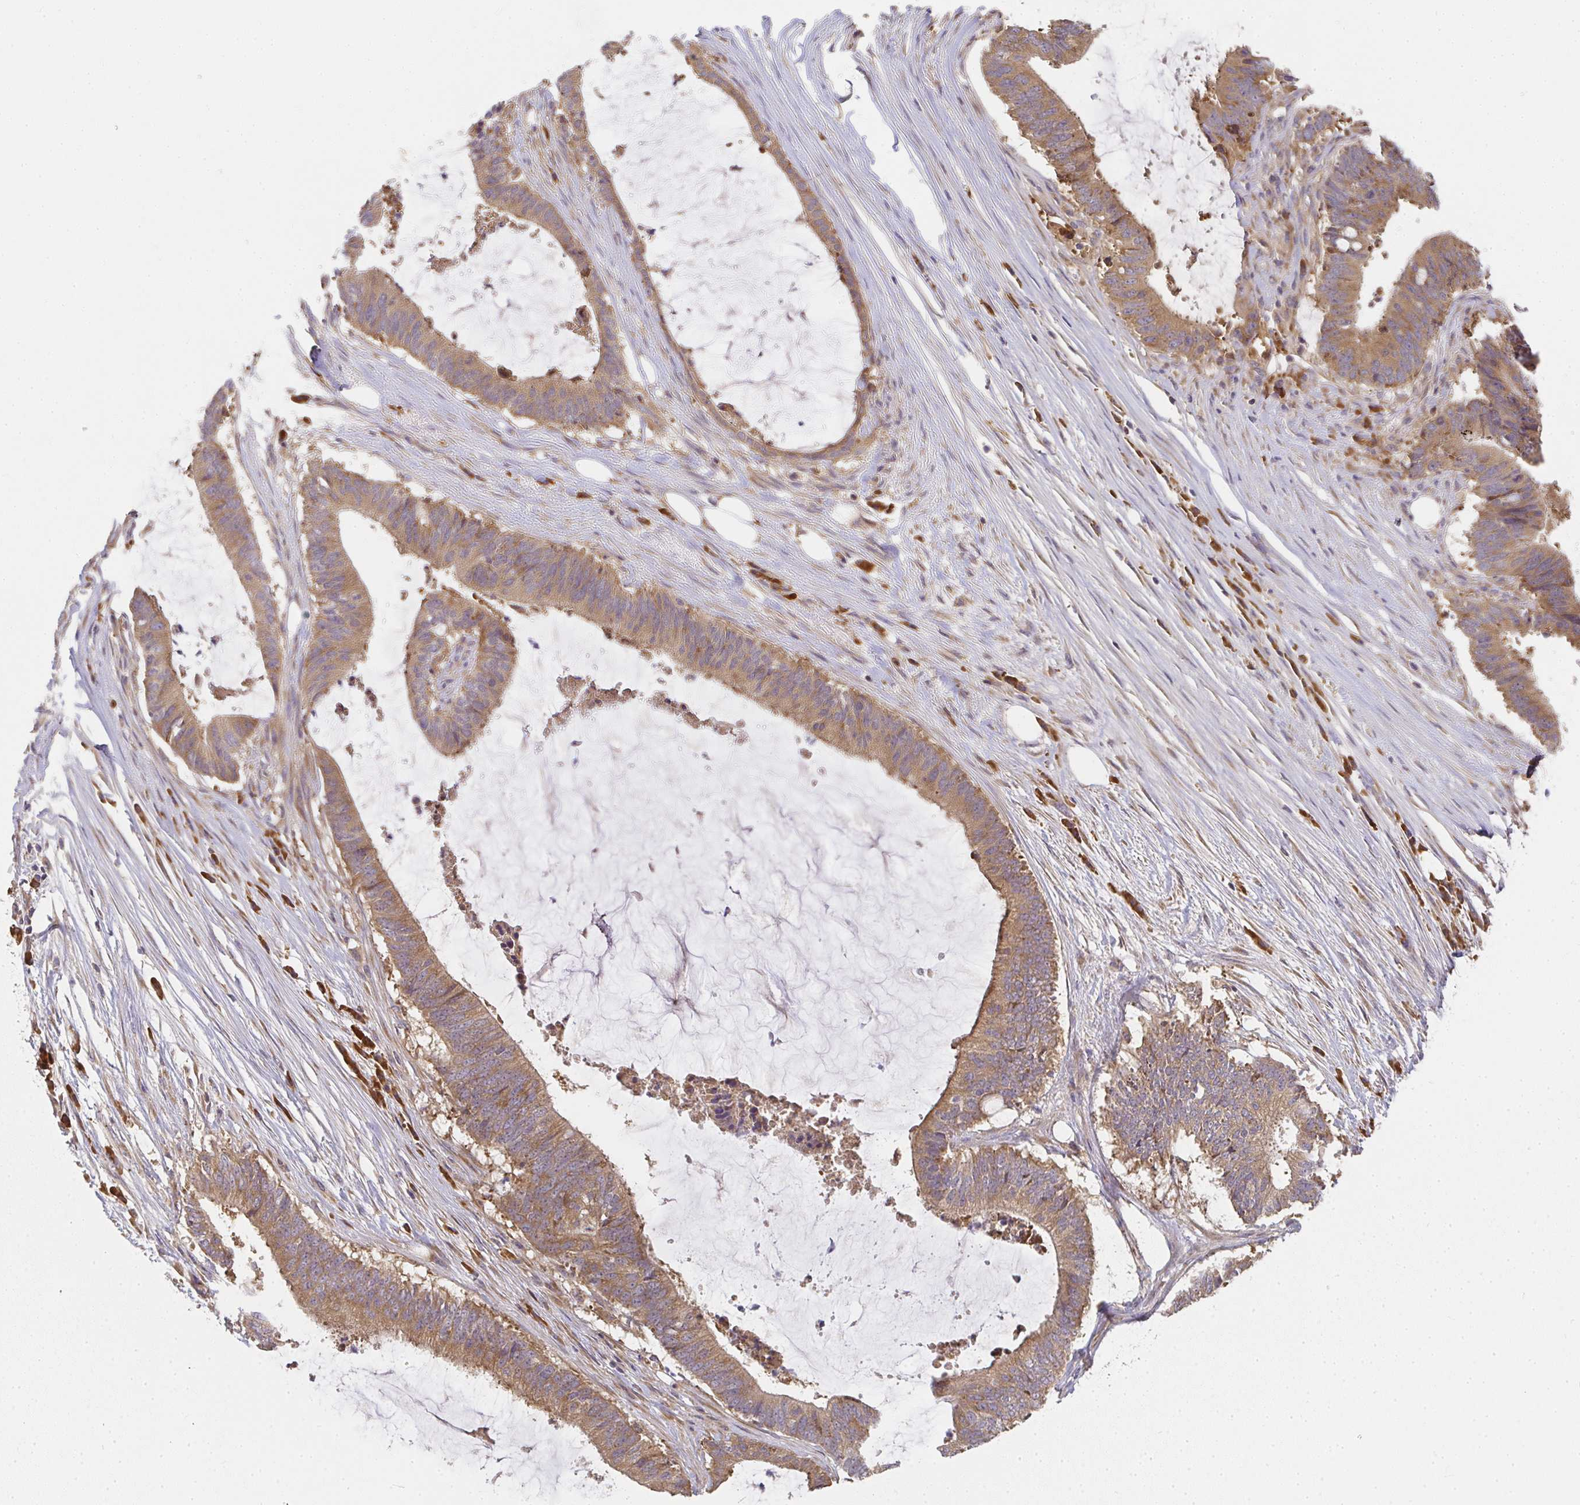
{"staining": {"intensity": "moderate", "quantity": ">75%", "location": "cytoplasmic/membranous"}, "tissue": "colorectal cancer", "cell_type": "Tumor cells", "image_type": "cancer", "snomed": [{"axis": "morphology", "description": "Adenocarcinoma, NOS"}, {"axis": "topography", "description": "Colon"}], "caption": "This micrograph shows colorectal adenocarcinoma stained with immunohistochemistry to label a protein in brown. The cytoplasmic/membranous of tumor cells show moderate positivity for the protein. Nuclei are counter-stained blue.", "gene": "SLC35B3", "patient": {"sex": "female", "age": 43}}